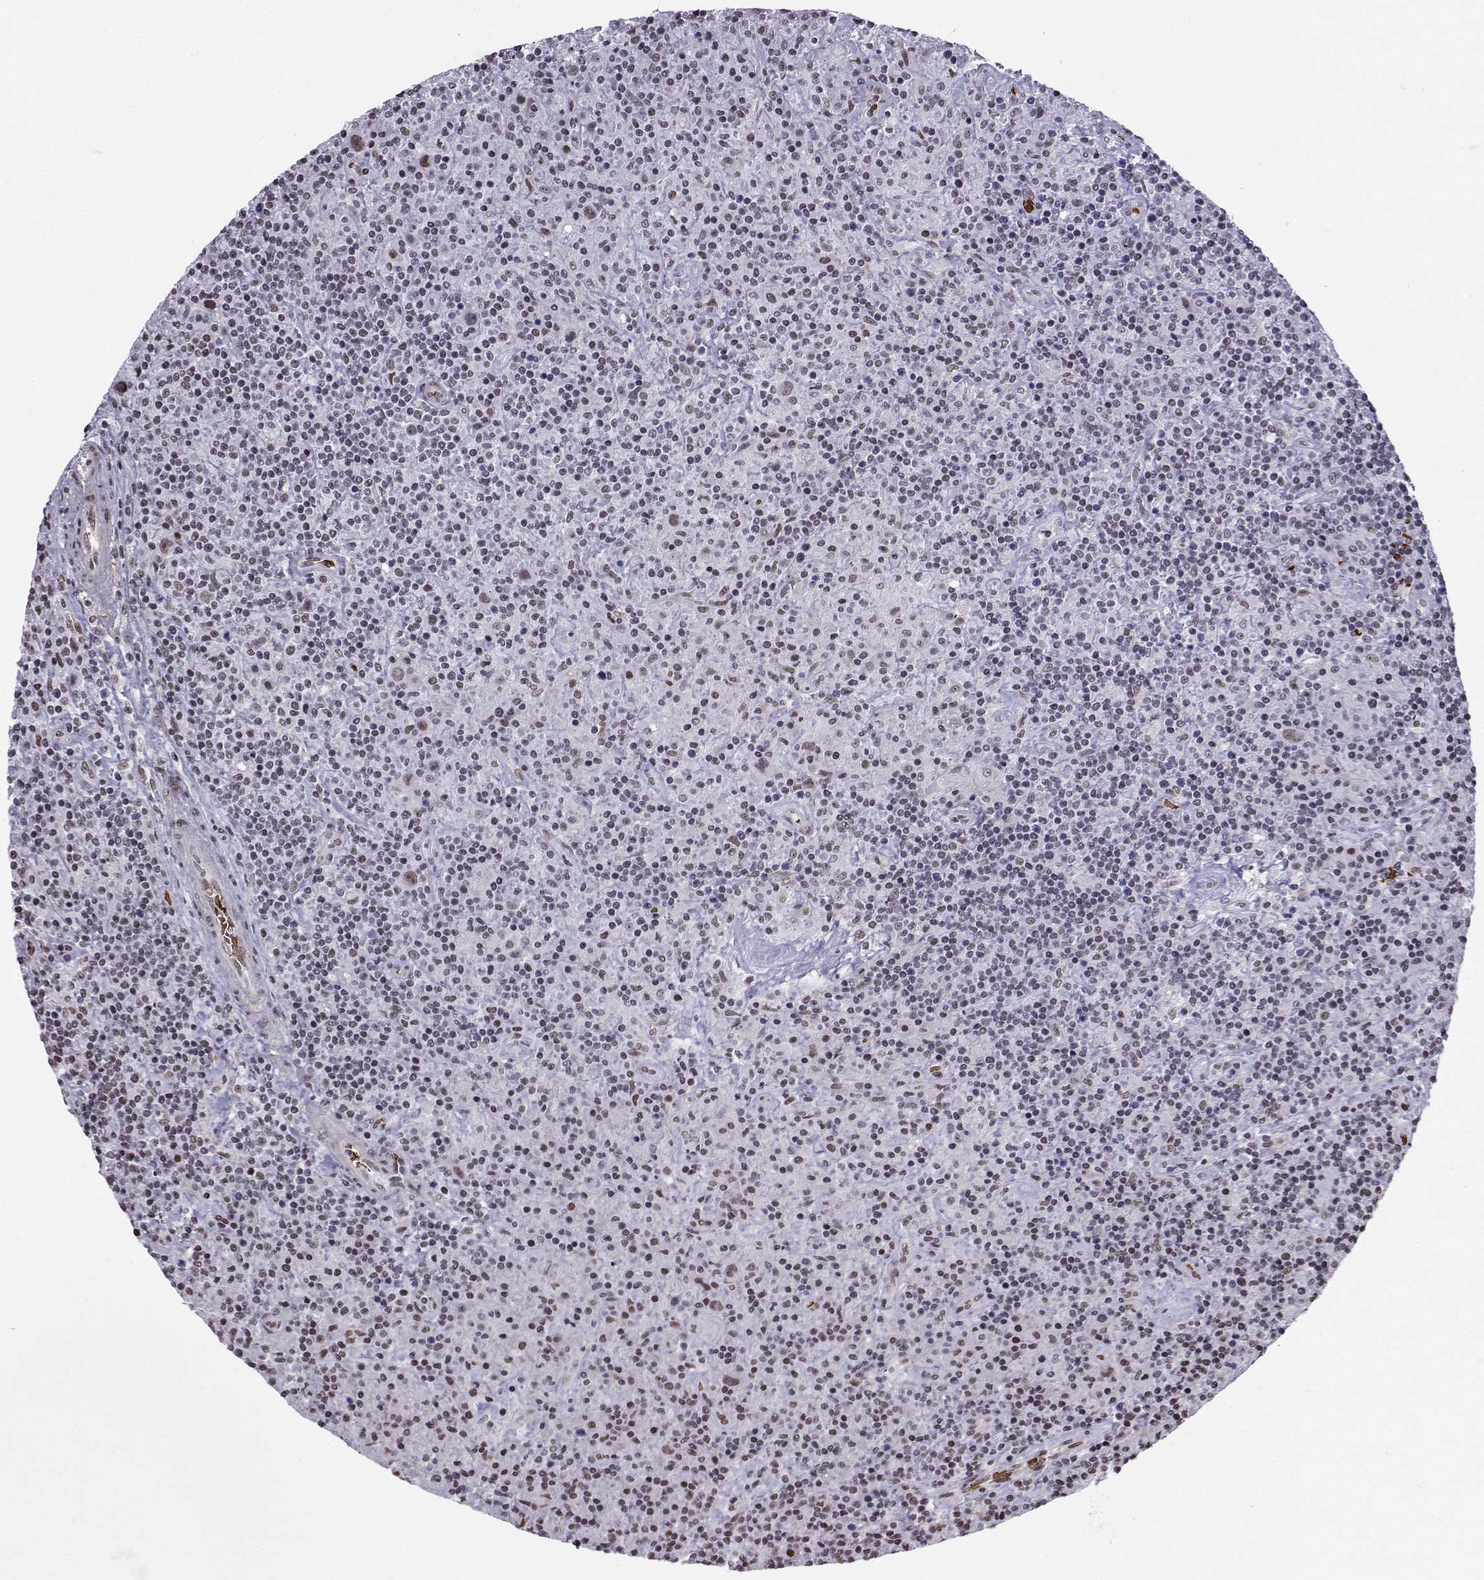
{"staining": {"intensity": "weak", "quantity": ">75%", "location": "nuclear"}, "tissue": "lymphoma", "cell_type": "Tumor cells", "image_type": "cancer", "snomed": [{"axis": "morphology", "description": "Hodgkin's disease, NOS"}, {"axis": "topography", "description": "Lymph node"}], "caption": "A brown stain highlights weak nuclear expression of a protein in human lymphoma tumor cells.", "gene": "CCNK", "patient": {"sex": "male", "age": 70}}